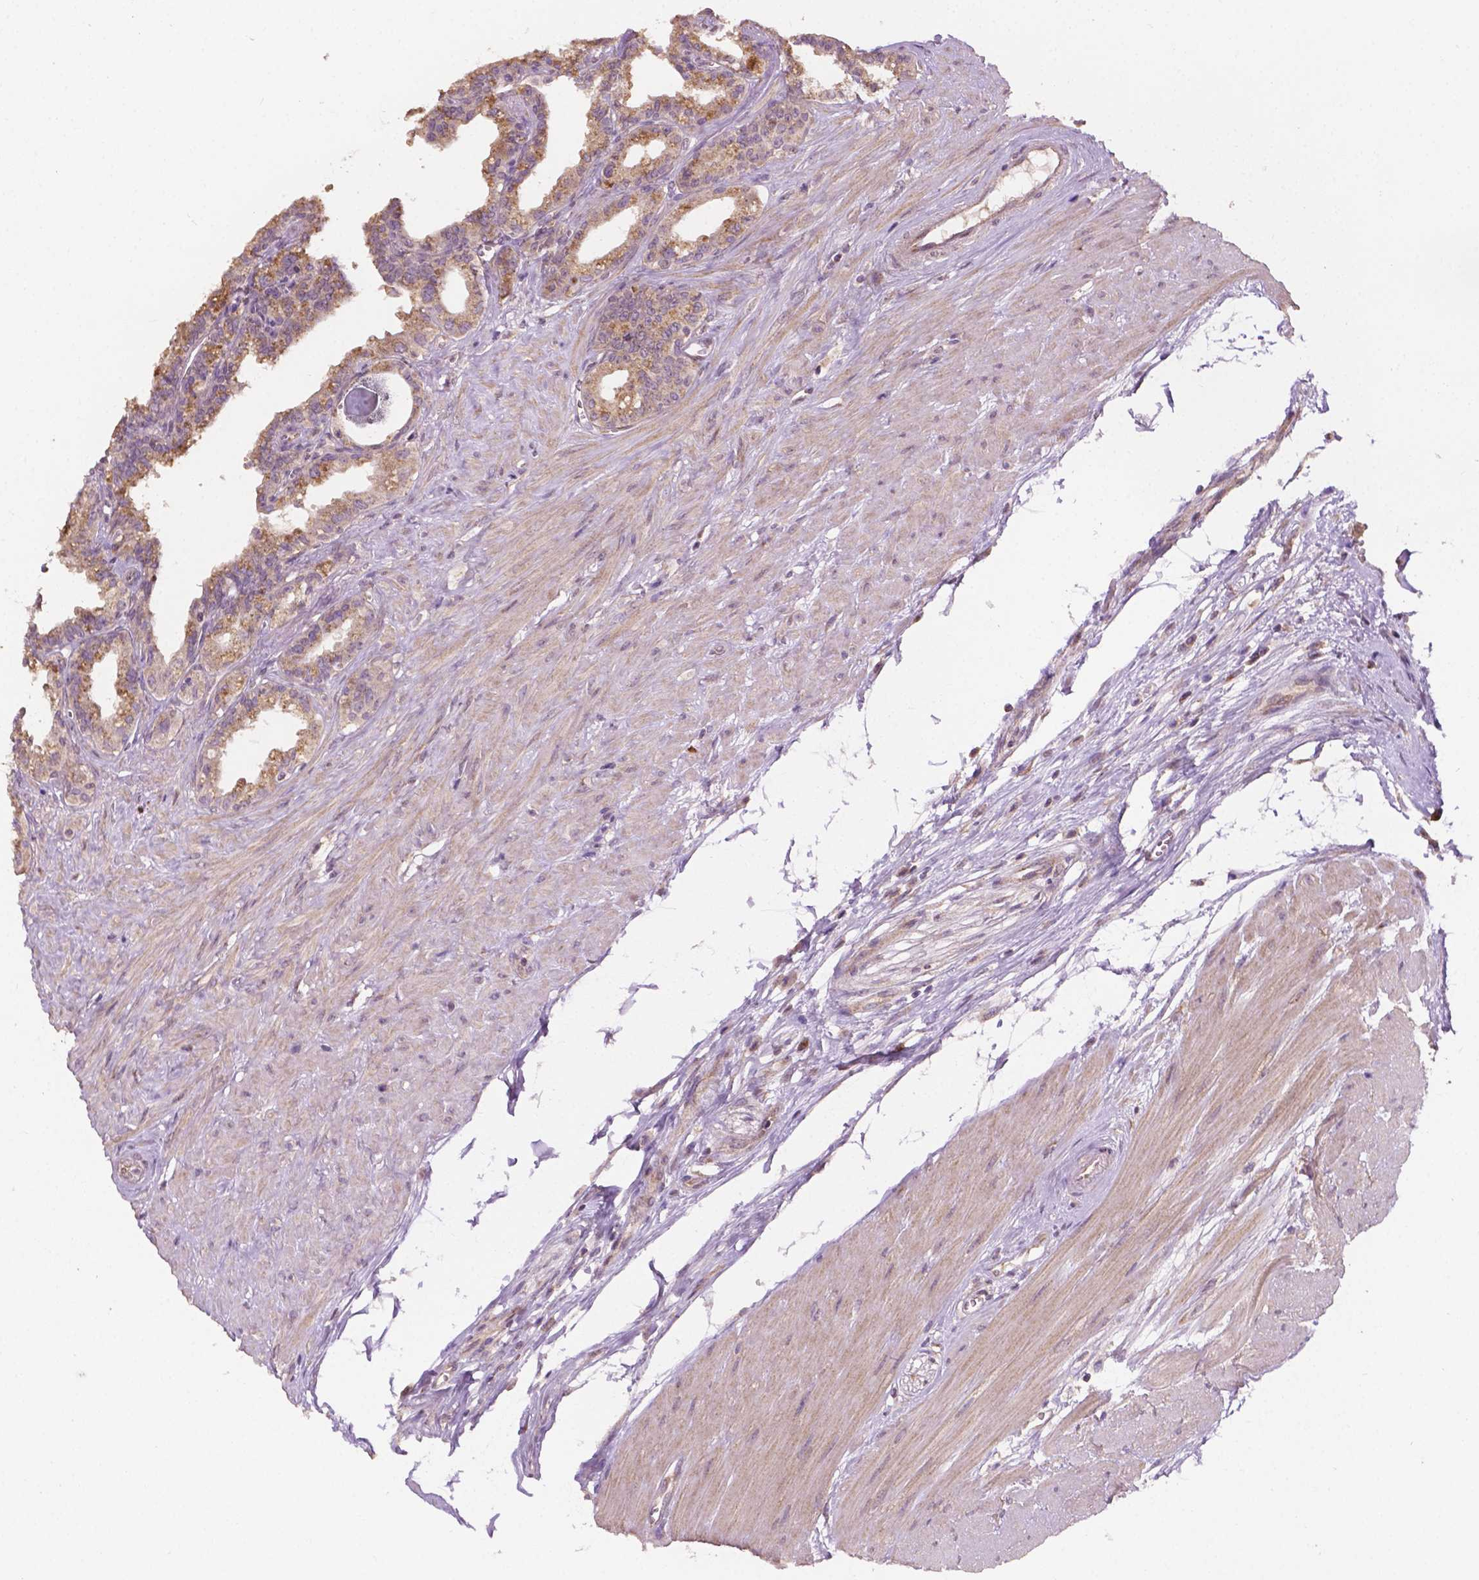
{"staining": {"intensity": "moderate", "quantity": ">75%", "location": "cytoplasmic/membranous"}, "tissue": "seminal vesicle", "cell_type": "Glandular cells", "image_type": "normal", "snomed": [{"axis": "morphology", "description": "Normal tissue, NOS"}, {"axis": "morphology", "description": "Urothelial carcinoma, NOS"}, {"axis": "topography", "description": "Urinary bladder"}, {"axis": "topography", "description": "Seminal veicle"}], "caption": "Immunohistochemistry micrograph of unremarkable seminal vesicle: human seminal vesicle stained using immunohistochemistry (IHC) exhibits medium levels of moderate protein expression localized specifically in the cytoplasmic/membranous of glandular cells, appearing as a cytoplasmic/membranous brown color.", "gene": "EBAG9", "patient": {"sex": "male", "age": 76}}